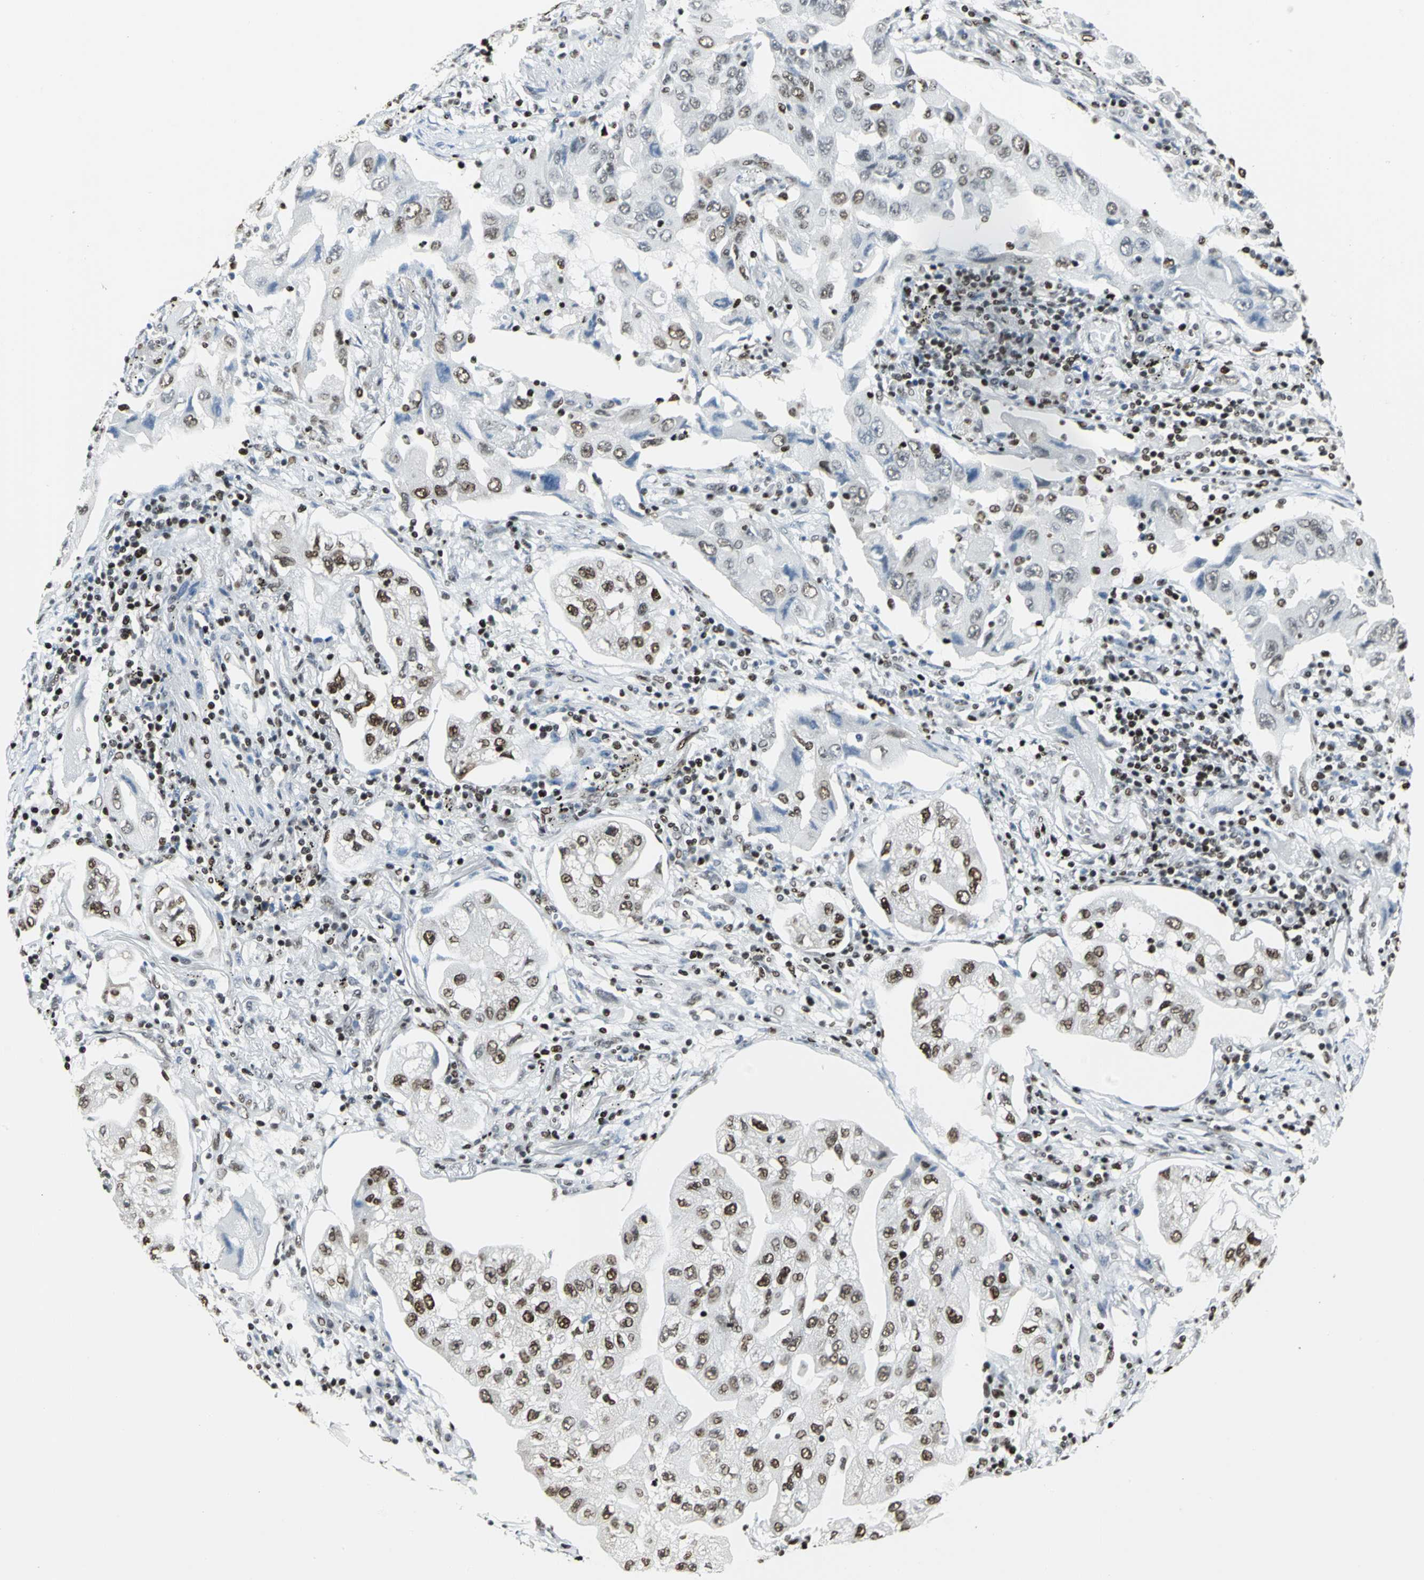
{"staining": {"intensity": "strong", "quantity": ">75%", "location": "nuclear"}, "tissue": "lung cancer", "cell_type": "Tumor cells", "image_type": "cancer", "snomed": [{"axis": "morphology", "description": "Adenocarcinoma, NOS"}, {"axis": "topography", "description": "Lung"}], "caption": "High-power microscopy captured an immunohistochemistry image of lung adenocarcinoma, revealing strong nuclear positivity in about >75% of tumor cells.", "gene": "HNRNPD", "patient": {"sex": "female", "age": 65}}